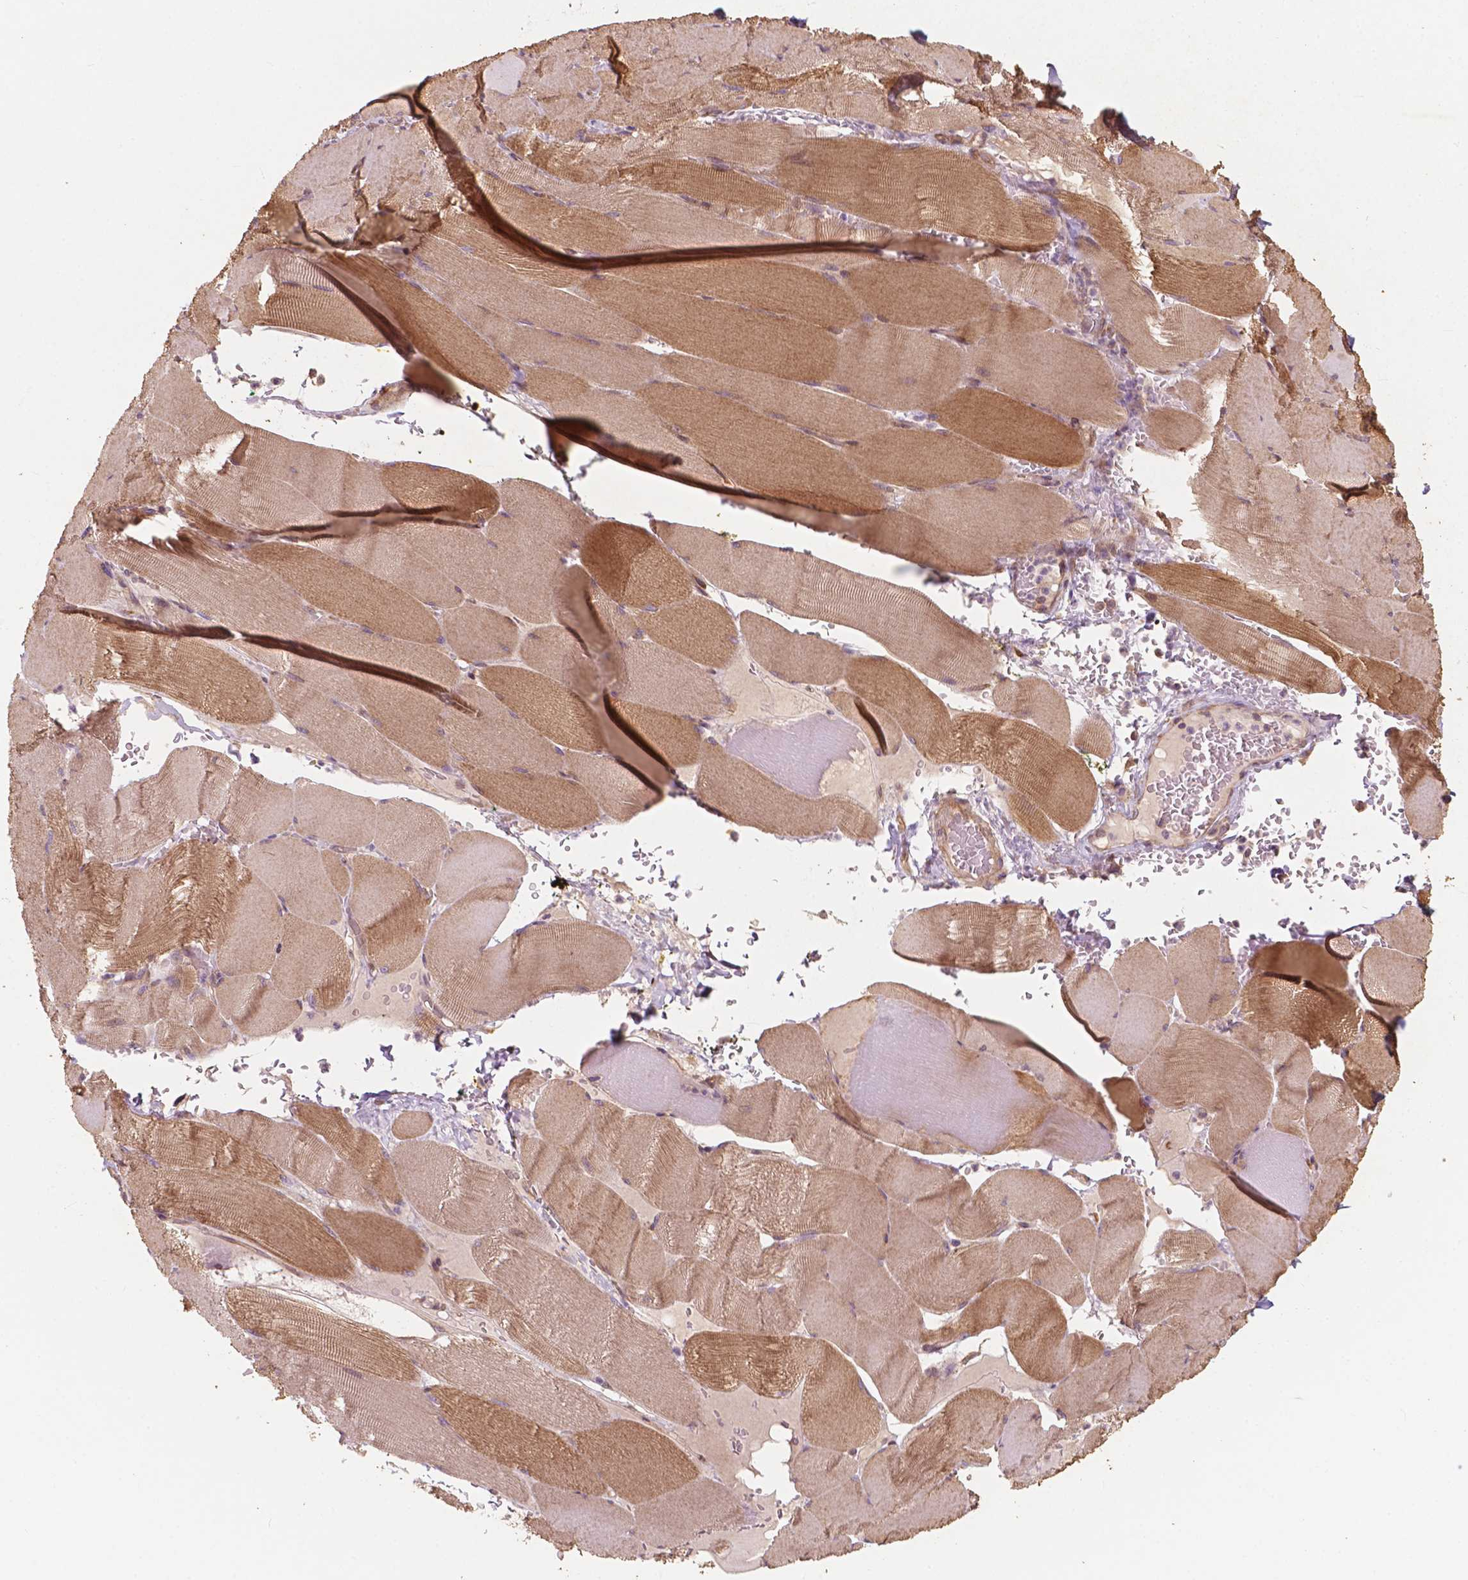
{"staining": {"intensity": "moderate", "quantity": ">75%", "location": "cytoplasmic/membranous"}, "tissue": "skeletal muscle", "cell_type": "Myocytes", "image_type": "normal", "snomed": [{"axis": "morphology", "description": "Normal tissue, NOS"}, {"axis": "topography", "description": "Skeletal muscle"}], "caption": "Myocytes demonstrate medium levels of moderate cytoplasmic/membranous positivity in approximately >75% of cells in unremarkable human skeletal muscle. (Stains: DAB in brown, nuclei in blue, Microscopy: brightfield microscopy at high magnification).", "gene": "G3BP1", "patient": {"sex": "male", "age": 56}}